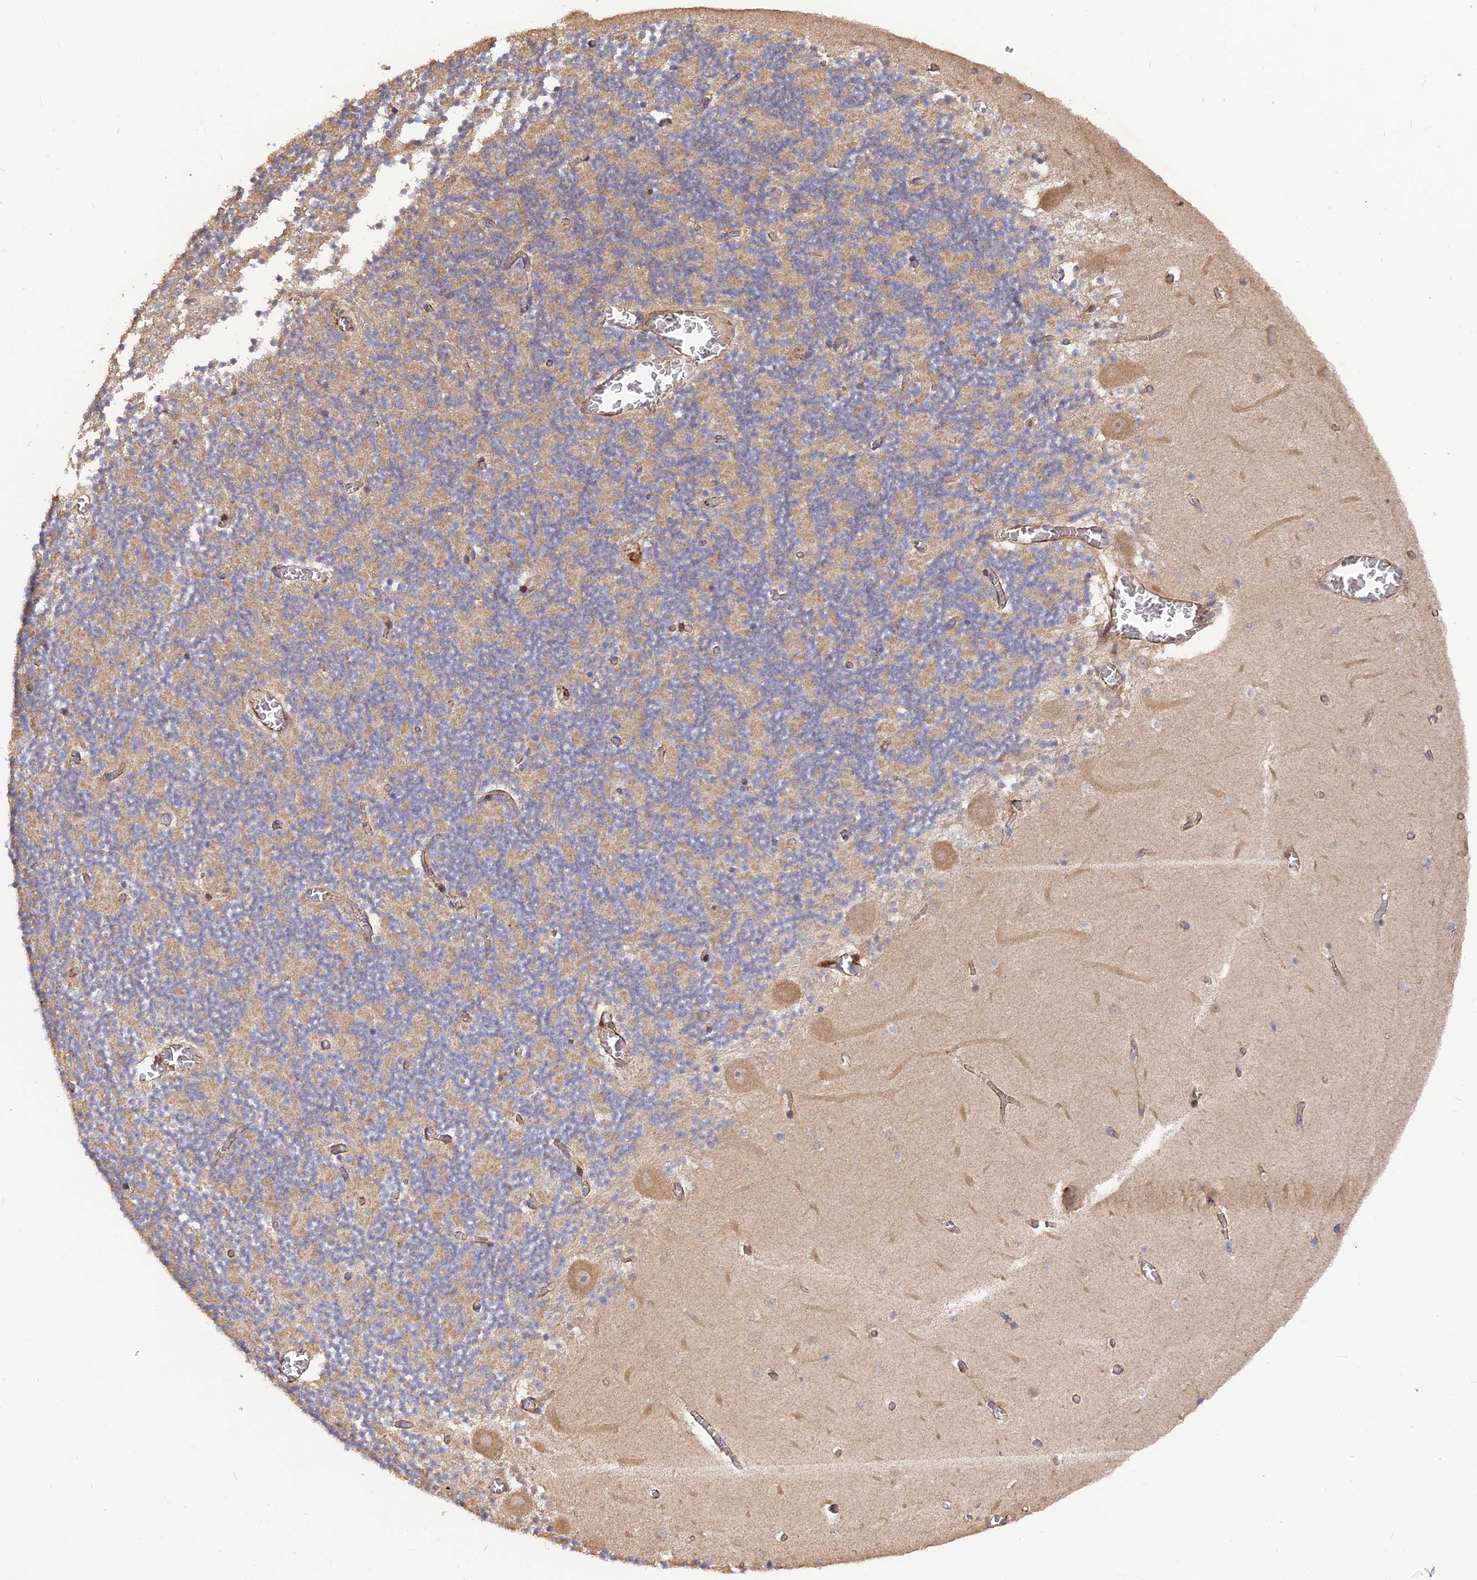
{"staining": {"intensity": "weak", "quantity": "25%-75%", "location": "cytoplasmic/membranous"}, "tissue": "cerebellum", "cell_type": "Cells in granular layer", "image_type": "normal", "snomed": [{"axis": "morphology", "description": "Normal tissue, NOS"}, {"axis": "topography", "description": "Cerebellum"}], "caption": "Immunohistochemistry staining of normal cerebellum, which reveals low levels of weak cytoplasmic/membranous staining in approximately 25%-75% of cells in granular layer indicating weak cytoplasmic/membranous protein staining. The staining was performed using DAB (brown) for protein detection and nuclei were counterstained in hematoxylin (blue).", "gene": "ARHGAP40", "patient": {"sex": "female", "age": 28}}